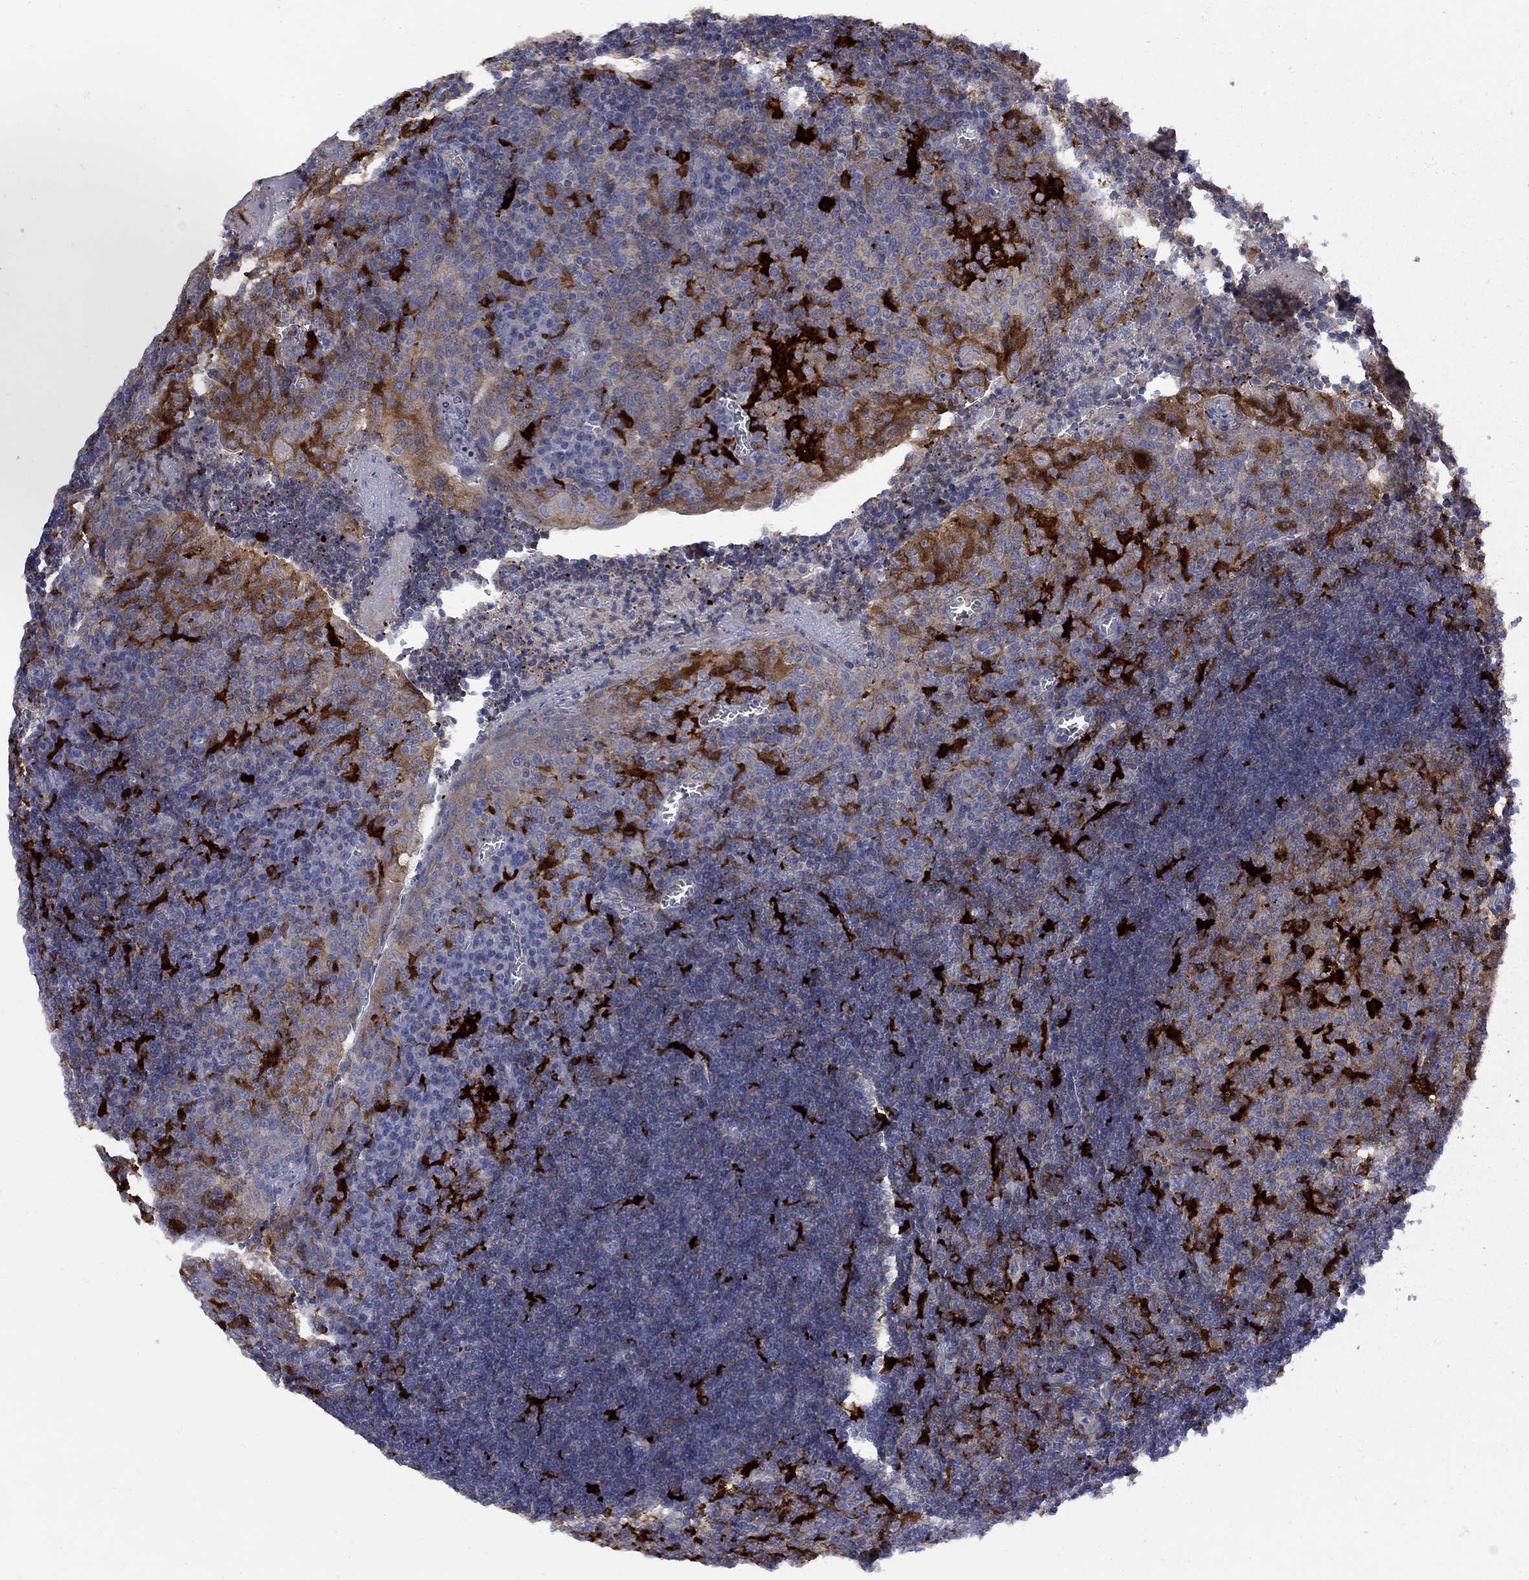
{"staining": {"intensity": "strong", "quantity": "<25%", "location": "cytoplasmic/membranous"}, "tissue": "tonsil", "cell_type": "Germinal center cells", "image_type": "normal", "snomed": [{"axis": "morphology", "description": "Normal tissue, NOS"}, {"axis": "topography", "description": "Tonsil"}], "caption": "High-magnification brightfield microscopy of benign tonsil stained with DAB (brown) and counterstained with hematoxylin (blue). germinal center cells exhibit strong cytoplasmic/membranous positivity is present in about<25% of cells.", "gene": "MTHFR", "patient": {"sex": "female", "age": 12}}